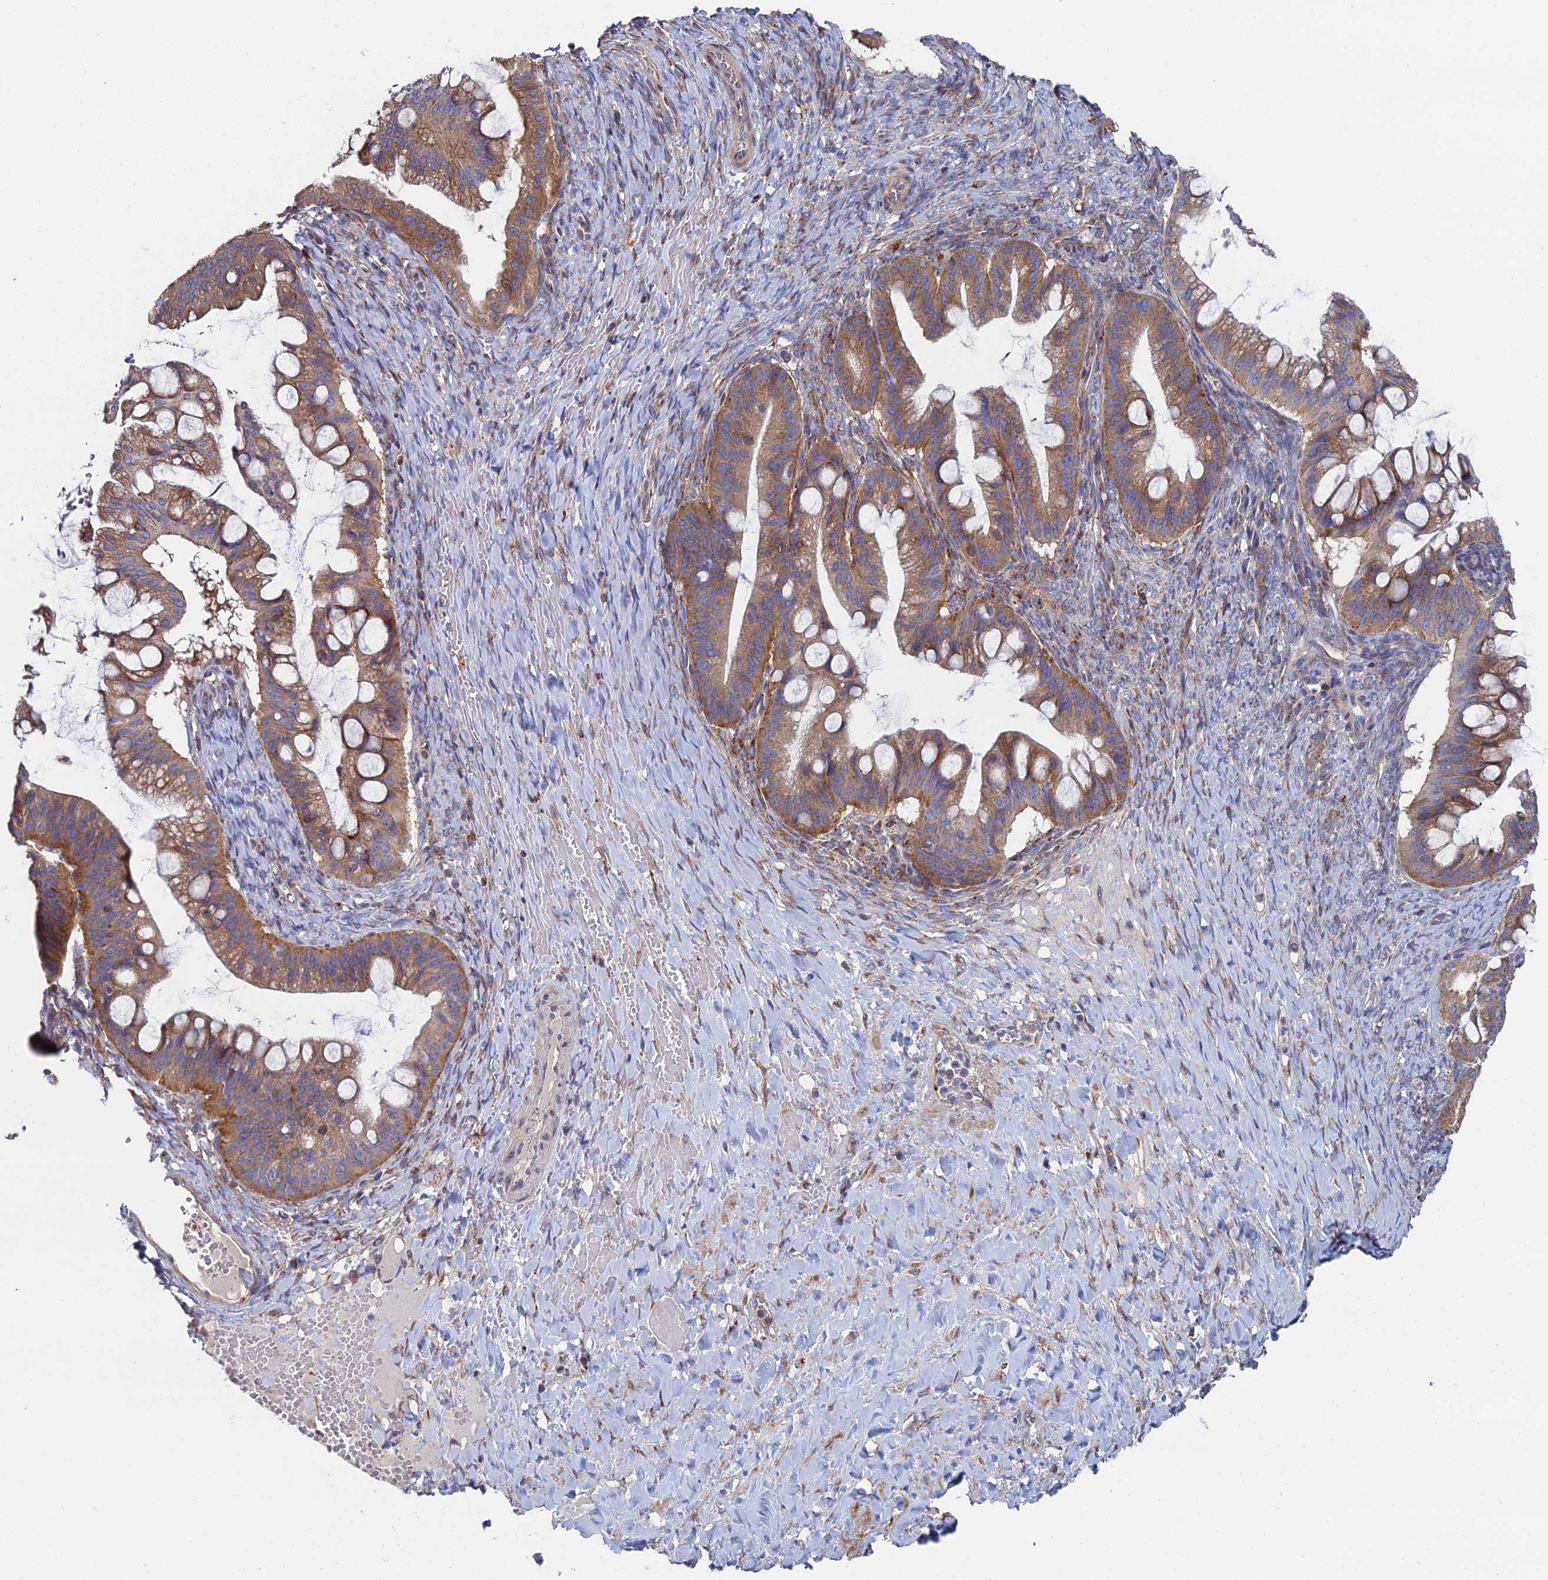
{"staining": {"intensity": "moderate", "quantity": ">75%", "location": "cytoplasmic/membranous"}, "tissue": "ovarian cancer", "cell_type": "Tumor cells", "image_type": "cancer", "snomed": [{"axis": "morphology", "description": "Cystadenocarcinoma, mucinous, NOS"}, {"axis": "topography", "description": "Ovary"}], "caption": "This photomicrograph demonstrates immunohistochemistry staining of ovarian cancer (mucinous cystadenocarcinoma), with medium moderate cytoplasmic/membranous expression in approximately >75% of tumor cells.", "gene": "CLCN3", "patient": {"sex": "female", "age": 73}}